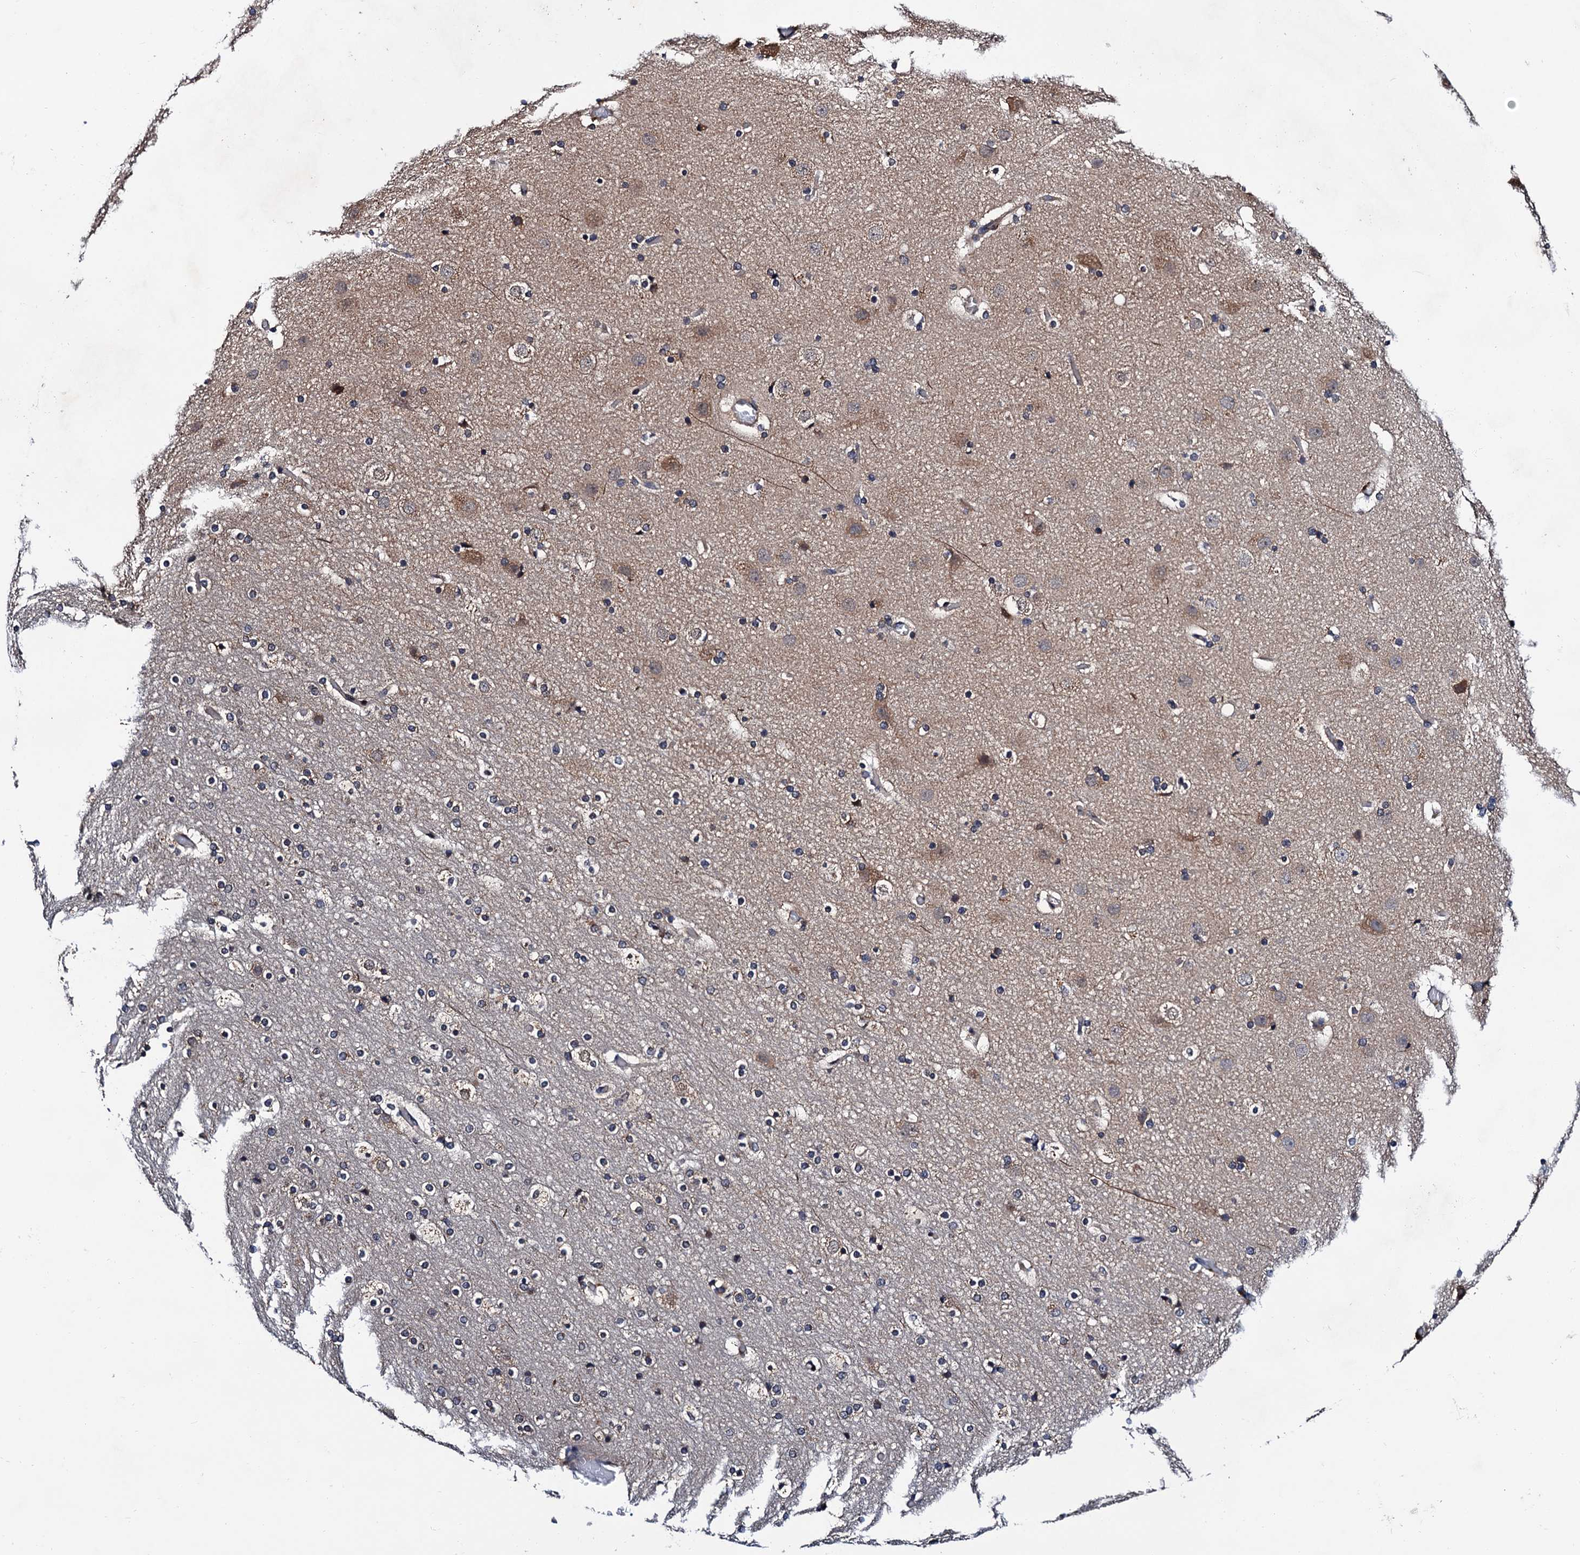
{"staining": {"intensity": "negative", "quantity": "none", "location": "none"}, "tissue": "cerebral cortex", "cell_type": "Endothelial cells", "image_type": "normal", "snomed": [{"axis": "morphology", "description": "Normal tissue, NOS"}, {"axis": "topography", "description": "Cerebral cortex"}], "caption": "This is a micrograph of IHC staining of normal cerebral cortex, which shows no positivity in endothelial cells. (DAB (3,3'-diaminobenzidine) immunohistochemistry visualized using brightfield microscopy, high magnification).", "gene": "NAA16", "patient": {"sex": "male", "age": 57}}